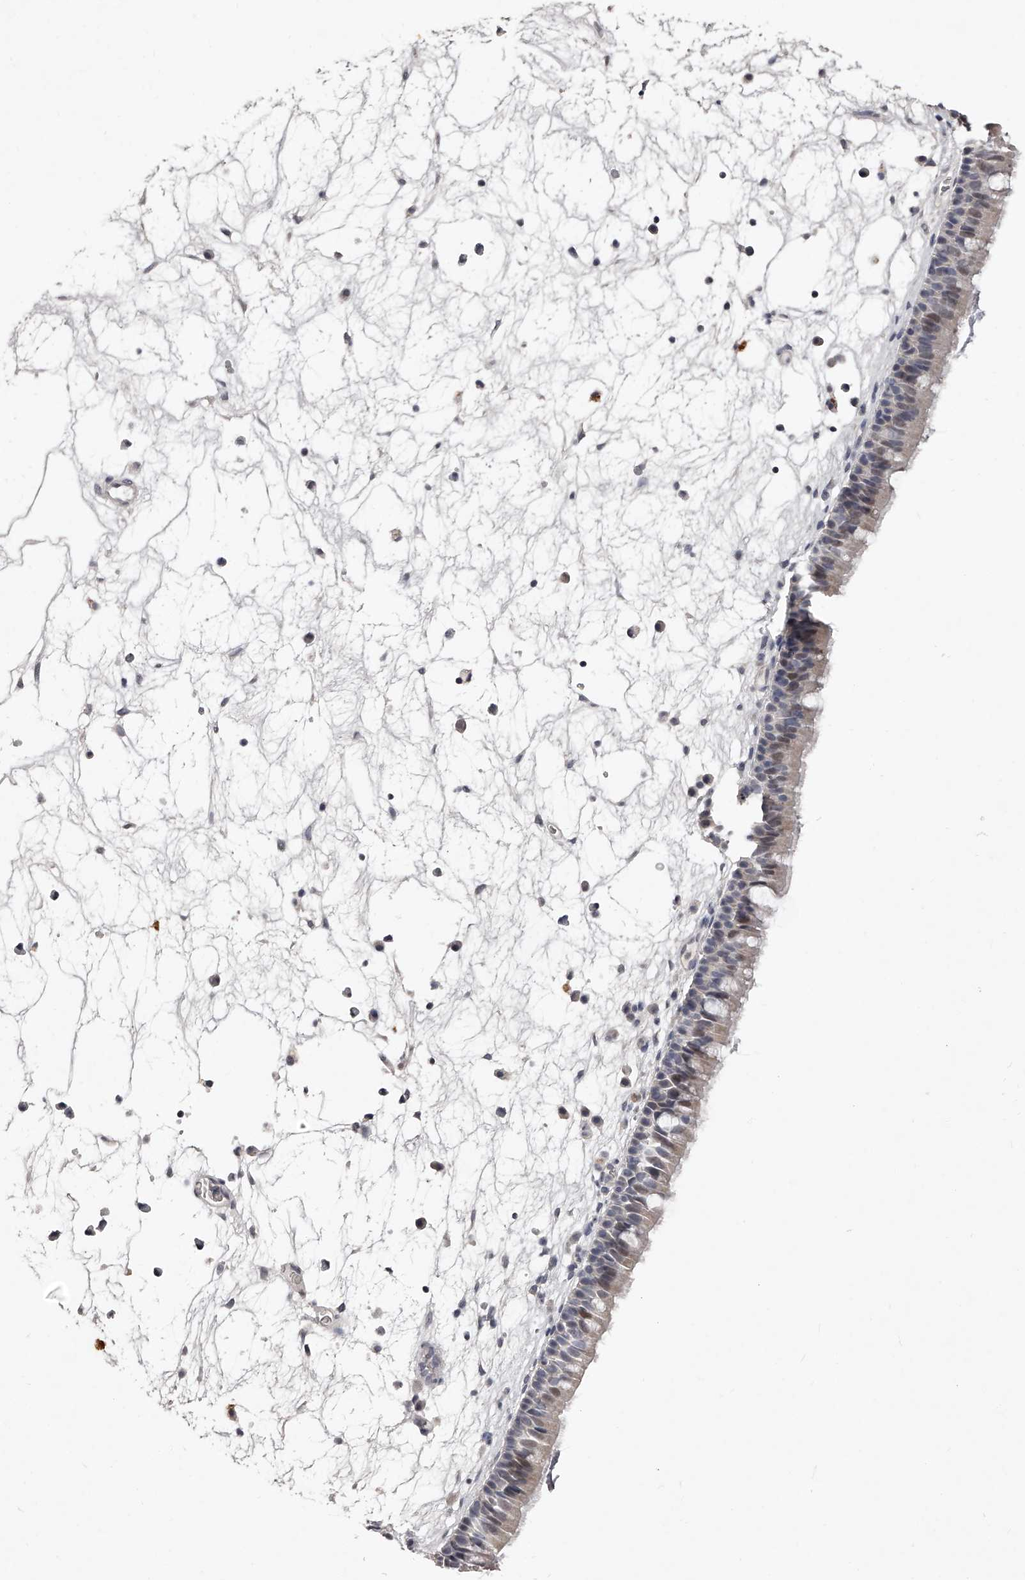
{"staining": {"intensity": "weak", "quantity": "<25%", "location": "cytoplasmic/membranous"}, "tissue": "nasopharynx", "cell_type": "Respiratory epithelial cells", "image_type": "normal", "snomed": [{"axis": "morphology", "description": "Normal tissue, NOS"}, {"axis": "morphology", "description": "Inflammation, NOS"}, {"axis": "morphology", "description": "Malignant melanoma, Metastatic site"}, {"axis": "topography", "description": "Nasopharynx"}], "caption": "Nasopharynx stained for a protein using immunohistochemistry (IHC) reveals no positivity respiratory epithelial cells.", "gene": "NT5DC1", "patient": {"sex": "male", "age": 70}}